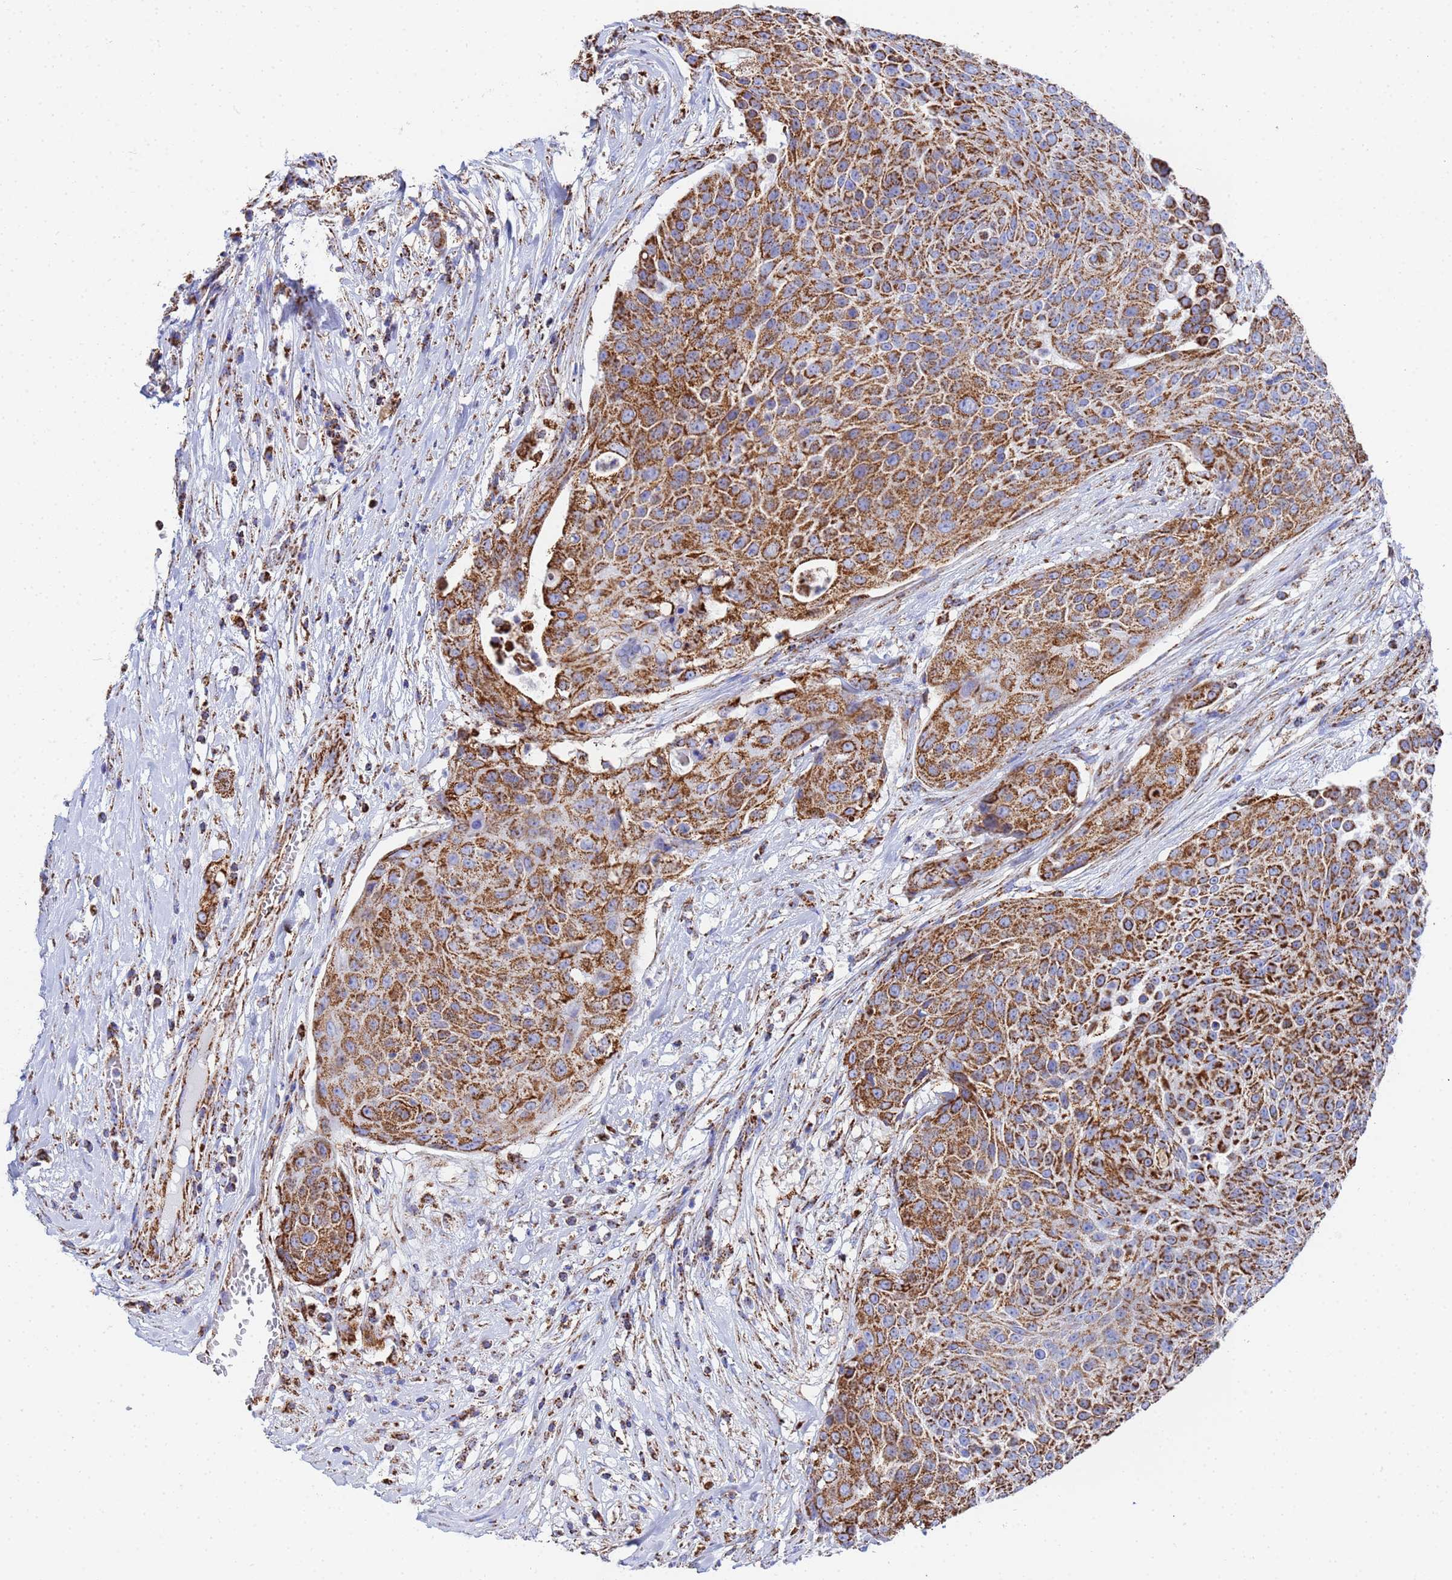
{"staining": {"intensity": "strong", "quantity": ">75%", "location": "cytoplasmic/membranous"}, "tissue": "urothelial cancer", "cell_type": "Tumor cells", "image_type": "cancer", "snomed": [{"axis": "morphology", "description": "Urothelial carcinoma, High grade"}, {"axis": "topography", "description": "Urinary bladder"}], "caption": "Immunohistochemistry (IHC) histopathology image of neoplastic tissue: human high-grade urothelial carcinoma stained using immunohistochemistry displays high levels of strong protein expression localized specifically in the cytoplasmic/membranous of tumor cells, appearing as a cytoplasmic/membranous brown color.", "gene": "GLUD1", "patient": {"sex": "female", "age": 63}}